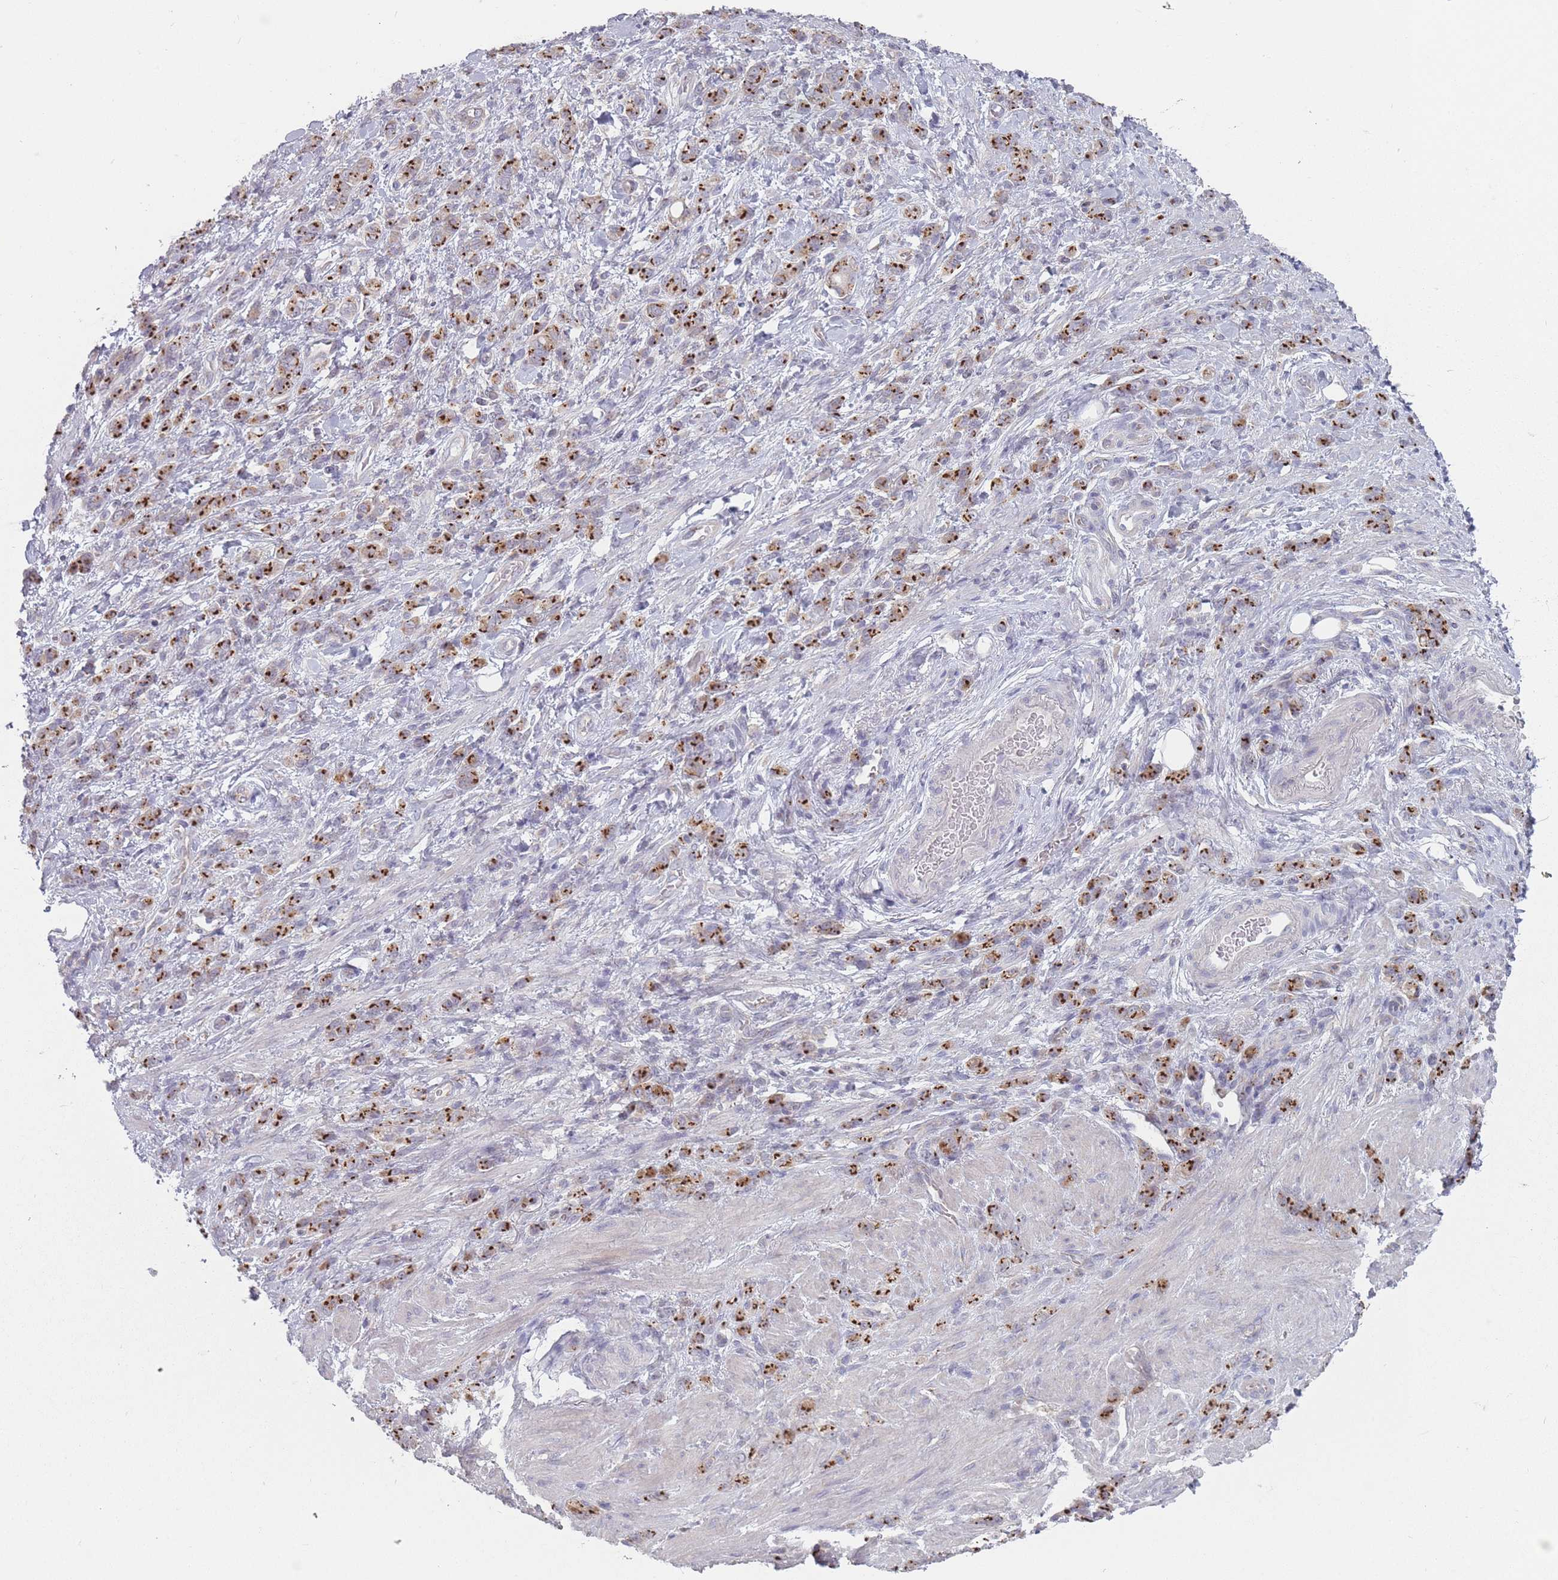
{"staining": {"intensity": "strong", "quantity": ">75%", "location": "cytoplasmic/membranous"}, "tissue": "stomach cancer", "cell_type": "Tumor cells", "image_type": "cancer", "snomed": [{"axis": "morphology", "description": "Adenocarcinoma, NOS"}, {"axis": "topography", "description": "Stomach"}], "caption": "Immunohistochemistry (IHC) micrograph of neoplastic tissue: human stomach cancer (adenocarcinoma) stained using immunohistochemistry (IHC) reveals high levels of strong protein expression localized specifically in the cytoplasmic/membranous of tumor cells, appearing as a cytoplasmic/membranous brown color.", "gene": "AKAIN1", "patient": {"sex": "male", "age": 77}}